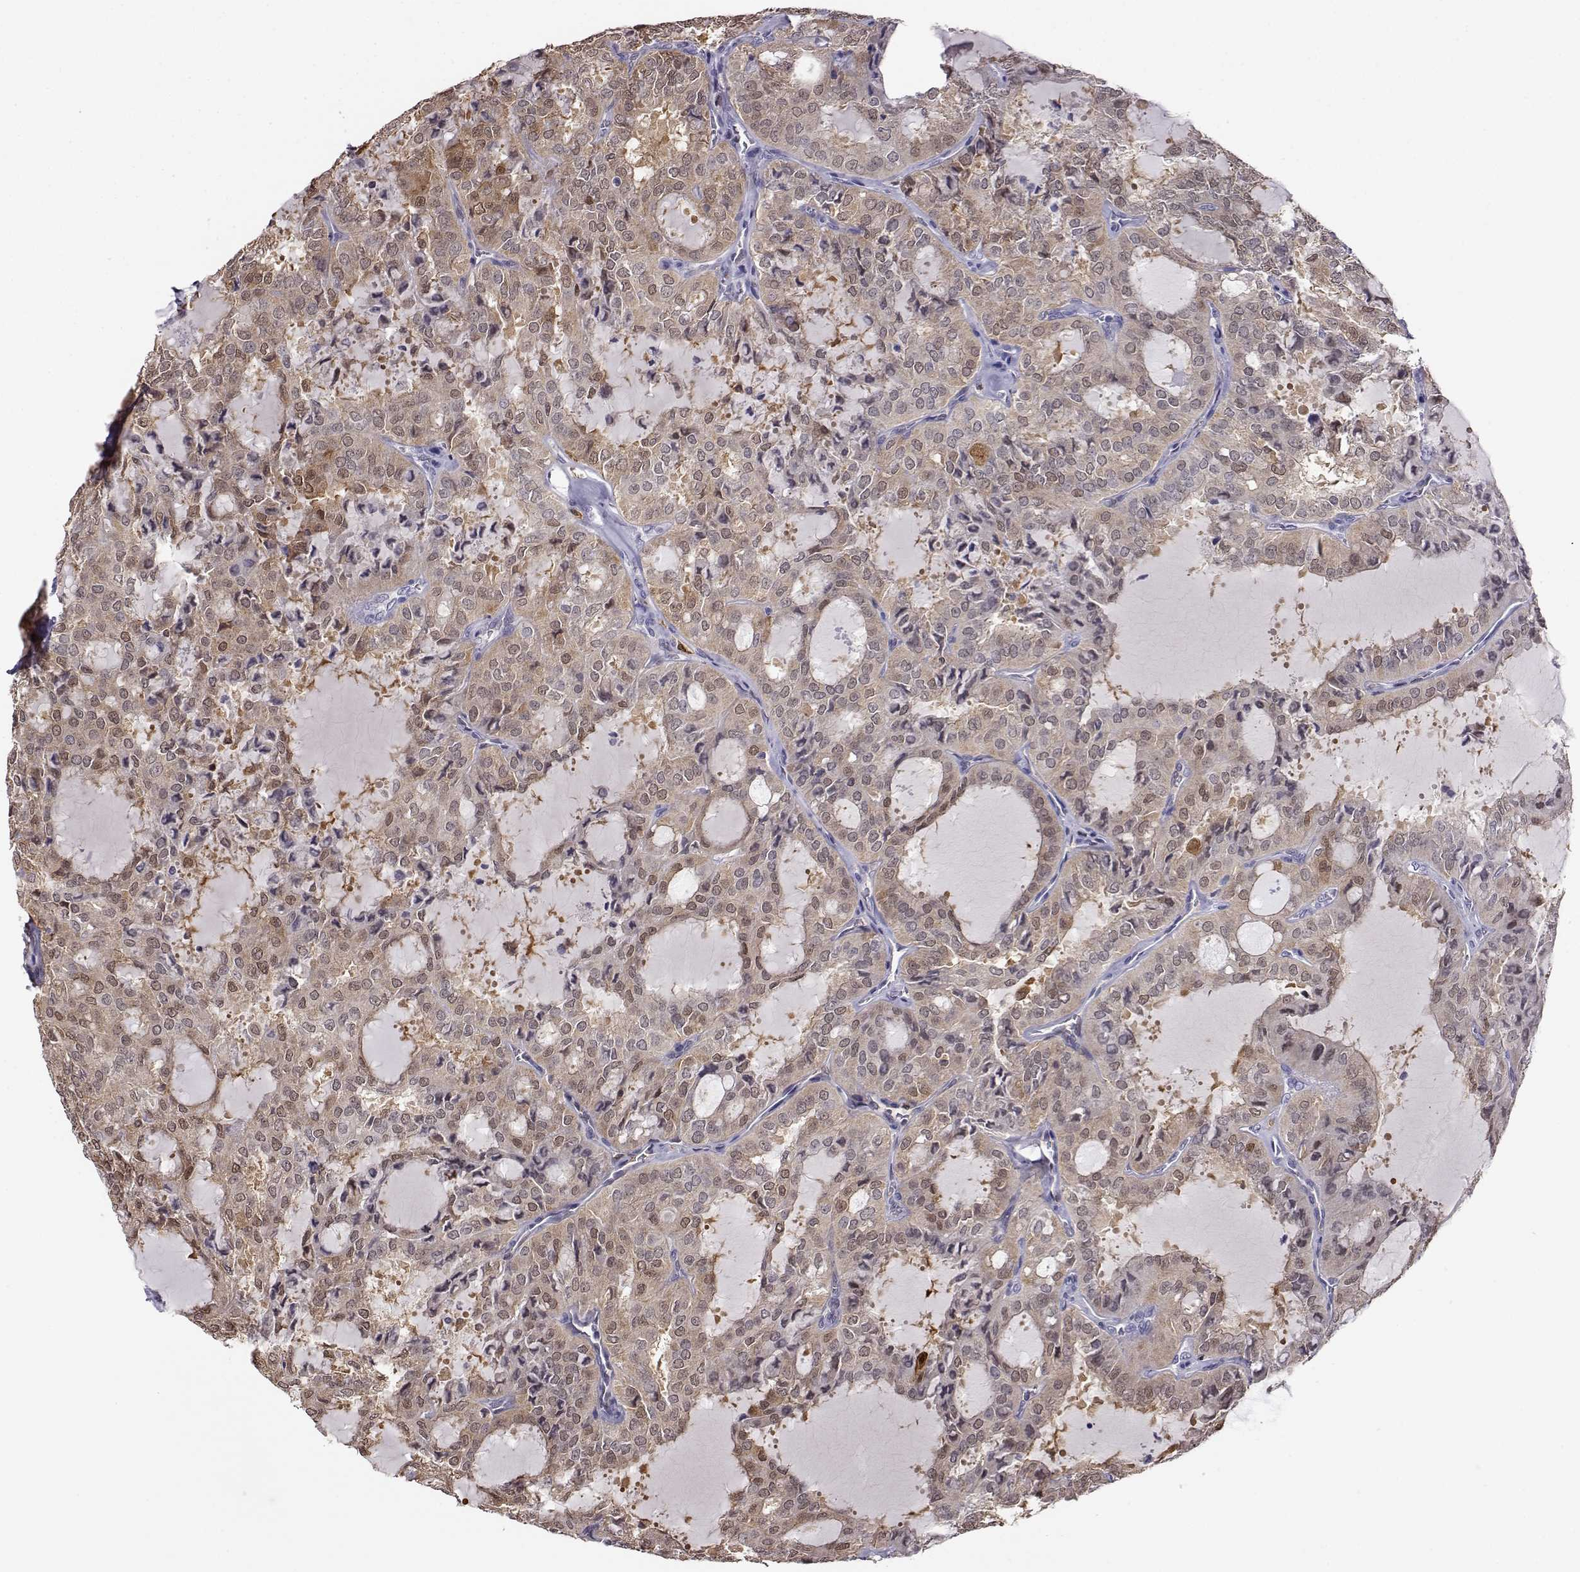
{"staining": {"intensity": "weak", "quantity": "25%-75%", "location": "cytoplasmic/membranous,nuclear"}, "tissue": "thyroid cancer", "cell_type": "Tumor cells", "image_type": "cancer", "snomed": [{"axis": "morphology", "description": "Follicular adenoma carcinoma, NOS"}, {"axis": "topography", "description": "Thyroid gland"}], "caption": "Immunohistochemical staining of follicular adenoma carcinoma (thyroid) demonstrates low levels of weak cytoplasmic/membranous and nuclear positivity in about 25%-75% of tumor cells.", "gene": "AKR1B1", "patient": {"sex": "male", "age": 75}}